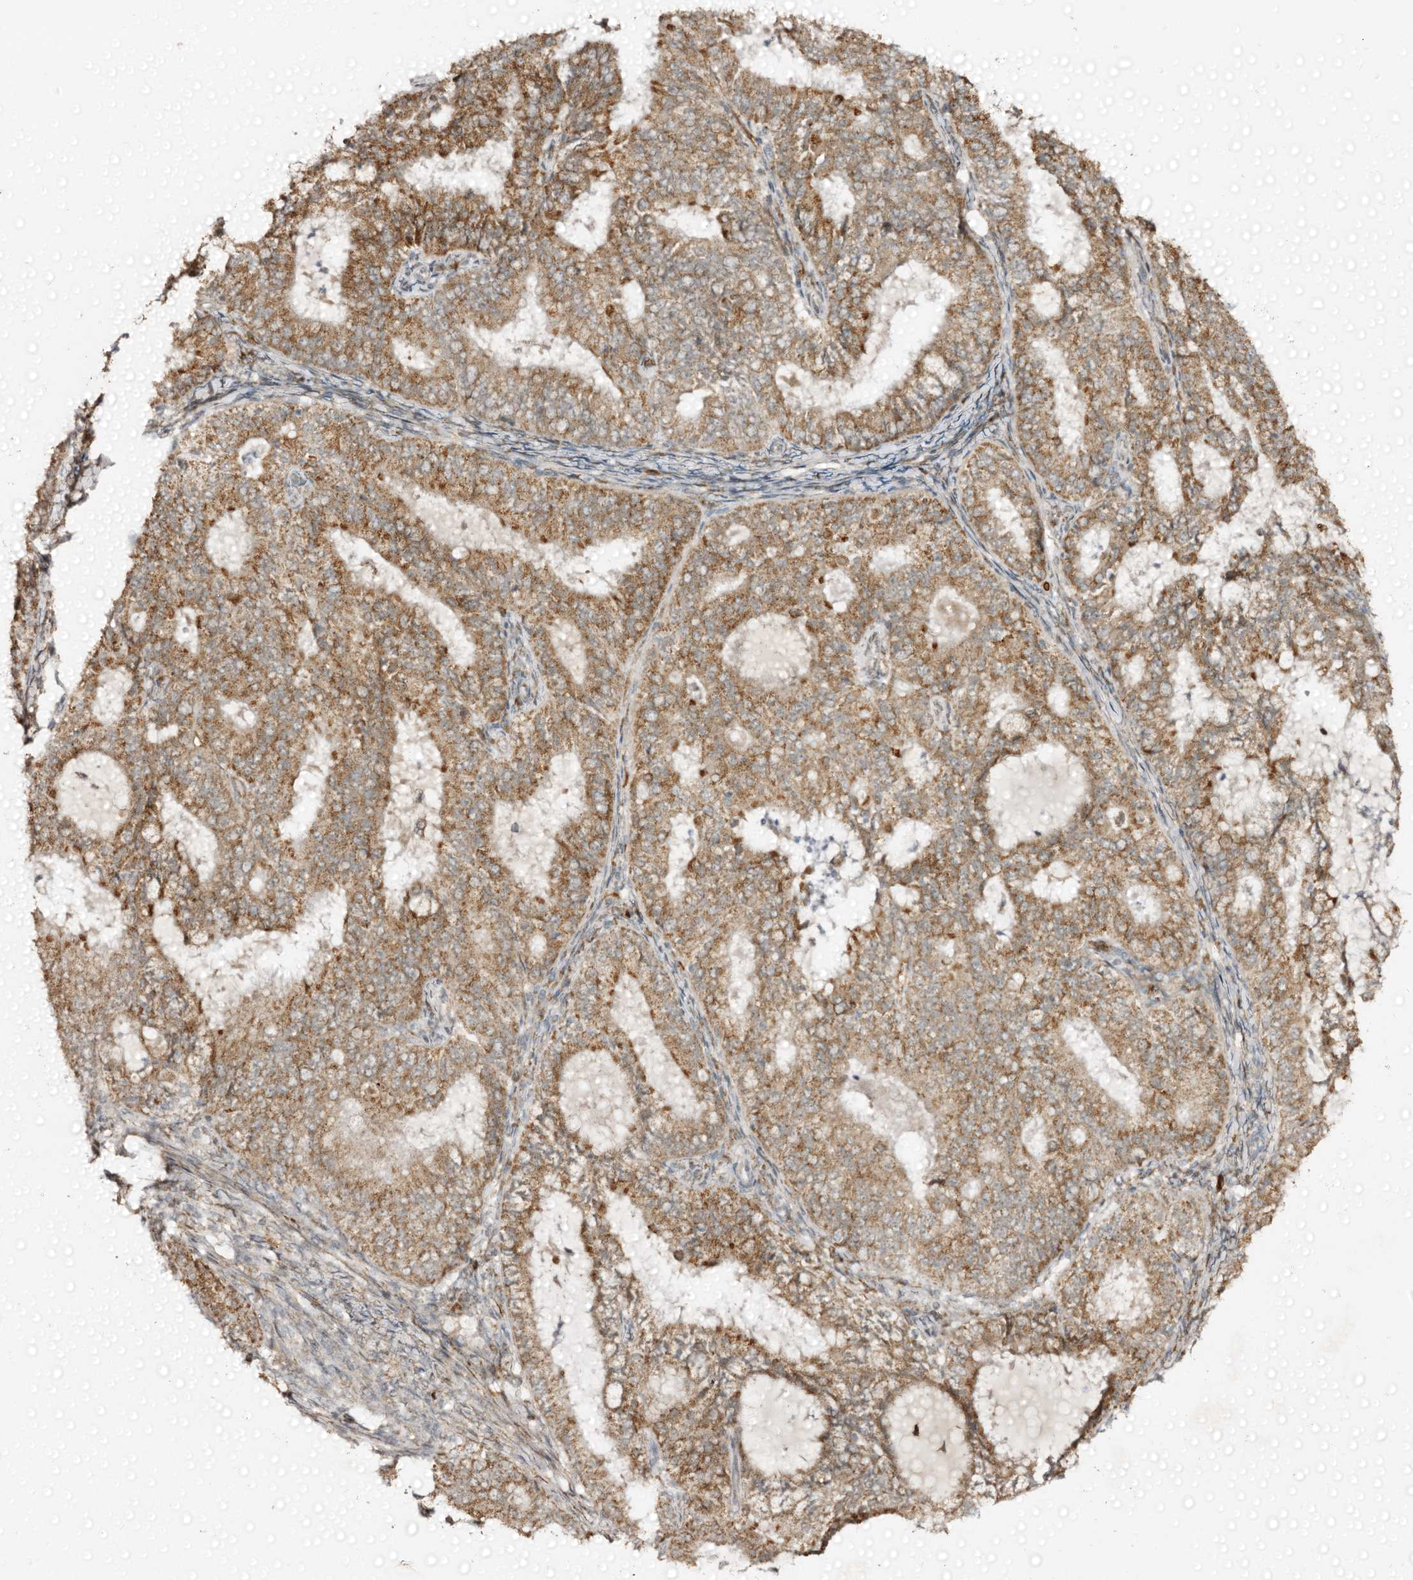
{"staining": {"intensity": "moderate", "quantity": ">75%", "location": "cytoplasmic/membranous"}, "tissue": "endometrial cancer", "cell_type": "Tumor cells", "image_type": "cancer", "snomed": [{"axis": "morphology", "description": "Adenocarcinoma, NOS"}, {"axis": "topography", "description": "Endometrium"}], "caption": "Immunohistochemical staining of endometrial adenocarcinoma demonstrates medium levels of moderate cytoplasmic/membranous protein staining in approximately >75% of tumor cells.", "gene": "CBR4", "patient": {"sex": "female", "age": 57}}